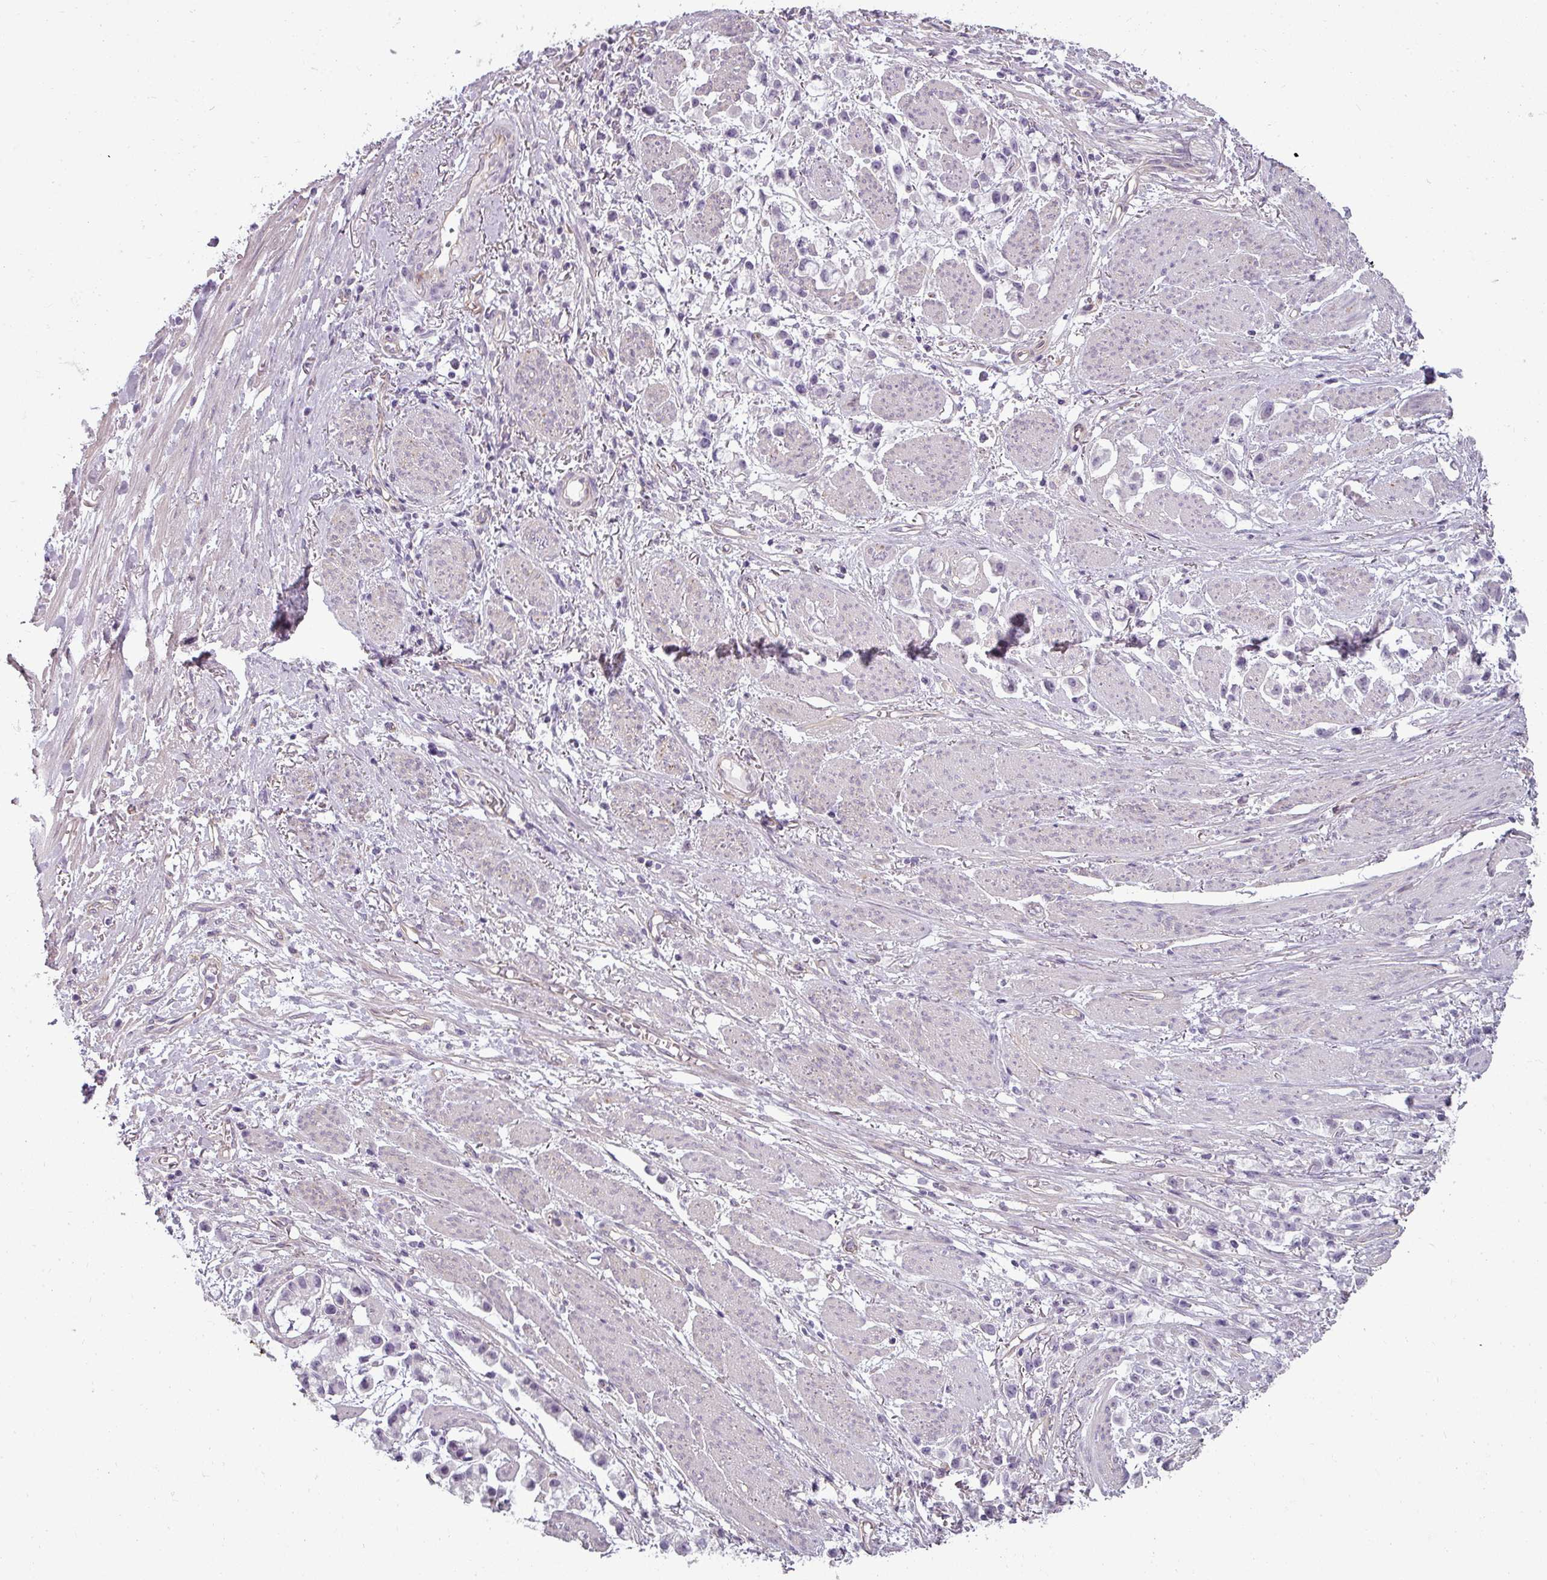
{"staining": {"intensity": "negative", "quantity": "none", "location": "none"}, "tissue": "stomach cancer", "cell_type": "Tumor cells", "image_type": "cancer", "snomed": [{"axis": "morphology", "description": "Adenocarcinoma, NOS"}, {"axis": "topography", "description": "Stomach"}], "caption": "Protein analysis of stomach adenocarcinoma shows no significant staining in tumor cells.", "gene": "ASB1", "patient": {"sex": "female", "age": 81}}